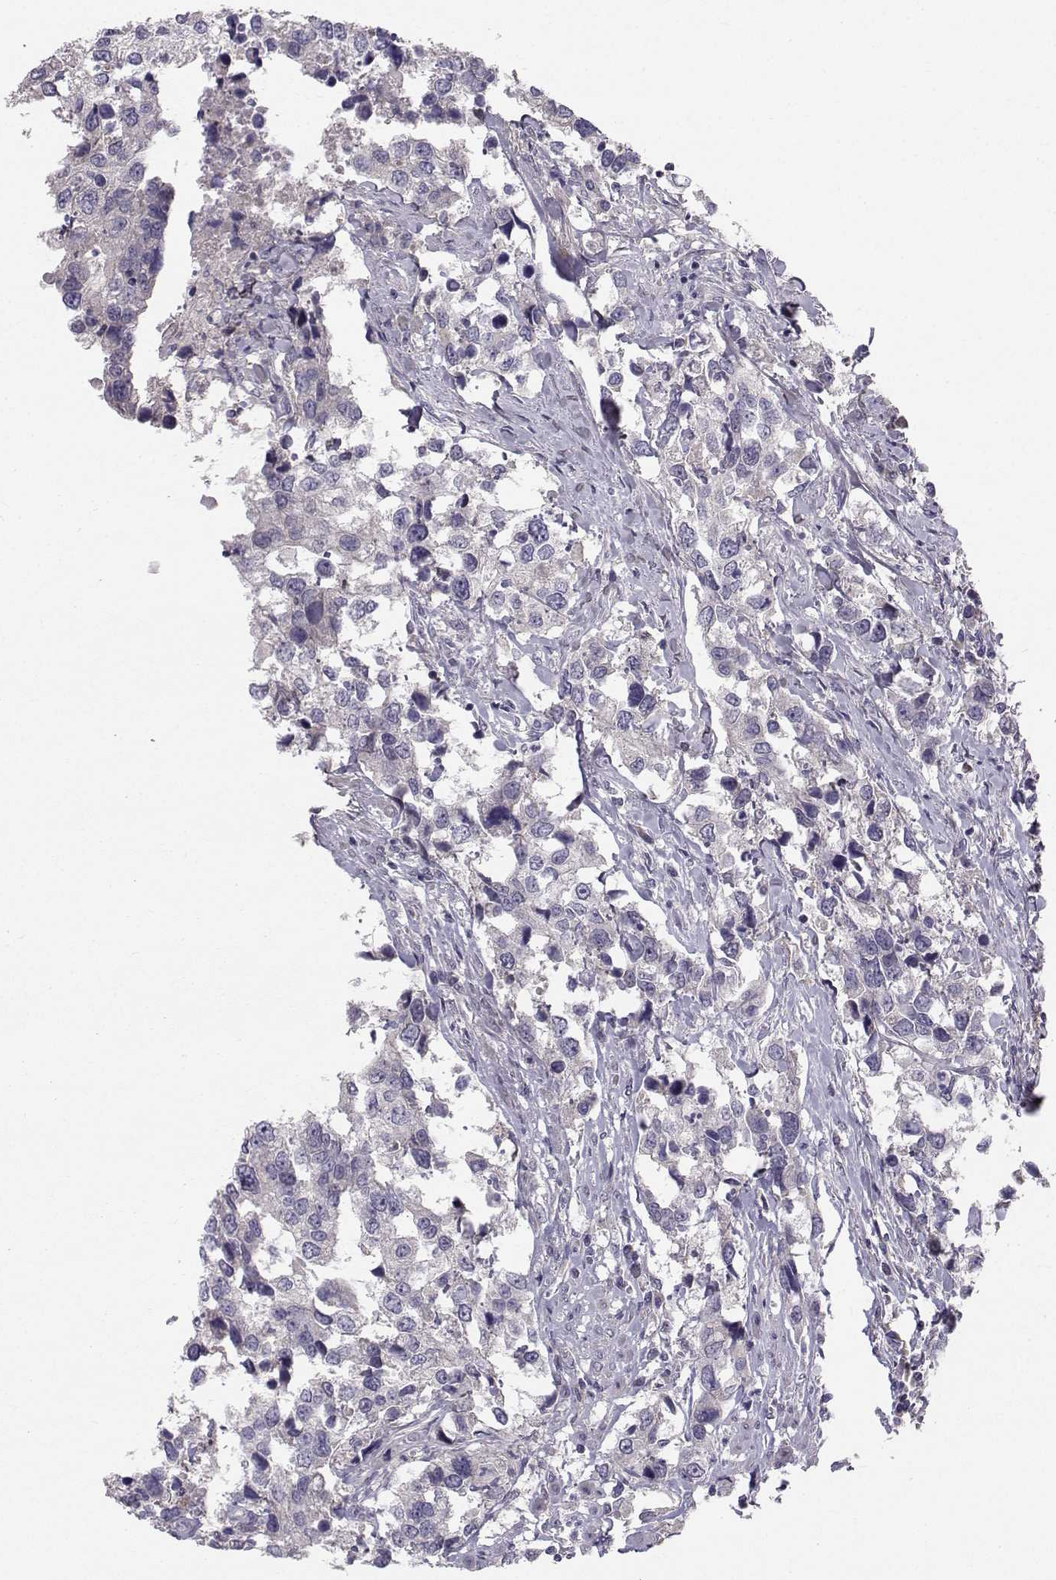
{"staining": {"intensity": "negative", "quantity": "none", "location": "none"}, "tissue": "urothelial cancer", "cell_type": "Tumor cells", "image_type": "cancer", "snomed": [{"axis": "morphology", "description": "Urothelial carcinoma, NOS"}, {"axis": "morphology", "description": "Urothelial carcinoma, High grade"}, {"axis": "topography", "description": "Urinary bladder"}], "caption": "This is an immunohistochemistry image of human high-grade urothelial carcinoma. There is no positivity in tumor cells.", "gene": "PEX5L", "patient": {"sex": "male", "age": 63}}